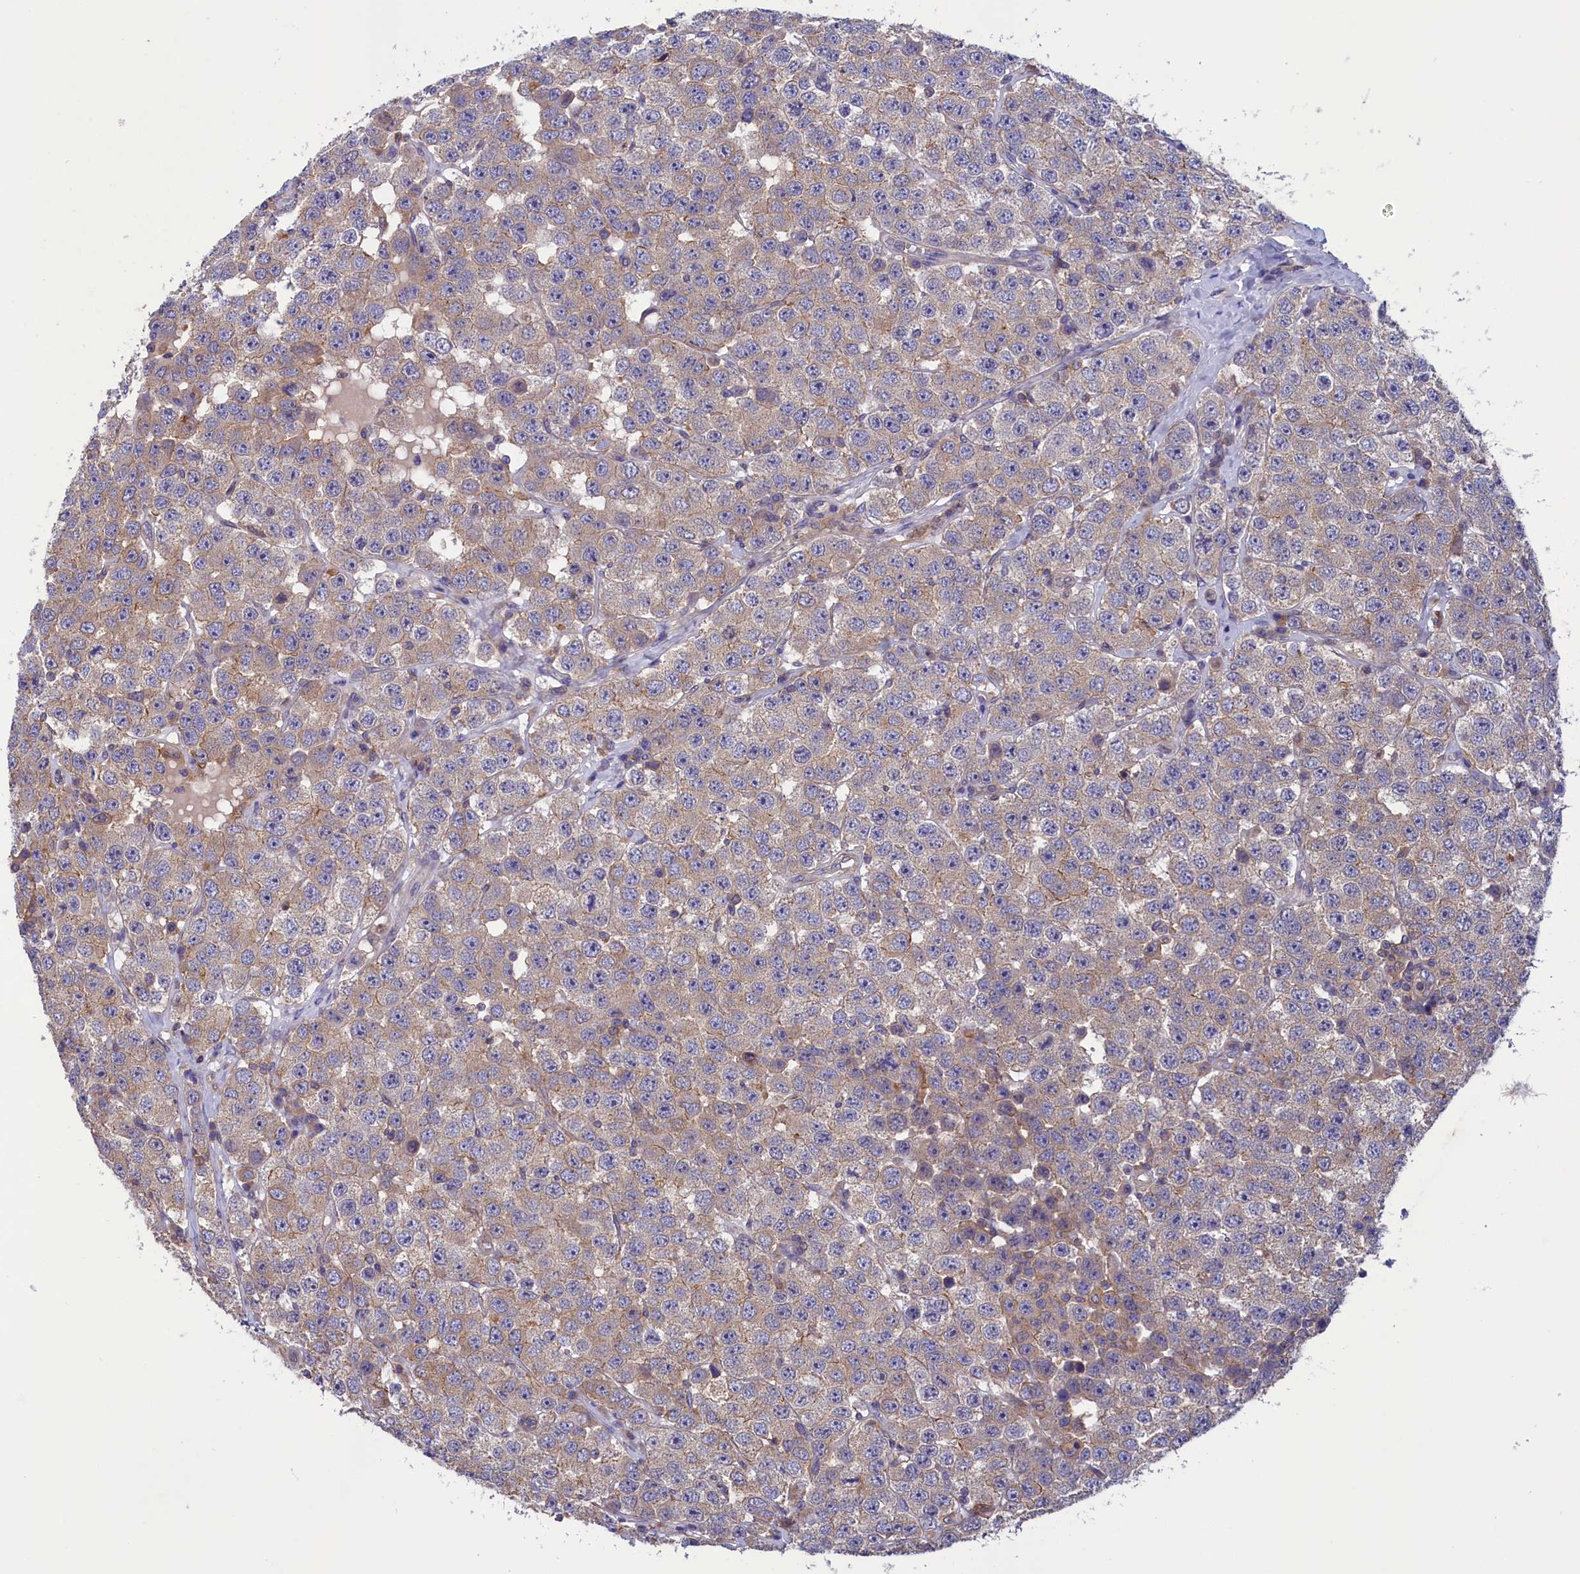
{"staining": {"intensity": "moderate", "quantity": ">75%", "location": "cytoplasmic/membranous"}, "tissue": "testis cancer", "cell_type": "Tumor cells", "image_type": "cancer", "snomed": [{"axis": "morphology", "description": "Seminoma, NOS"}, {"axis": "topography", "description": "Testis"}], "caption": "Protein staining demonstrates moderate cytoplasmic/membranous positivity in approximately >75% of tumor cells in testis cancer.", "gene": "AMDHD2", "patient": {"sex": "male", "age": 28}}